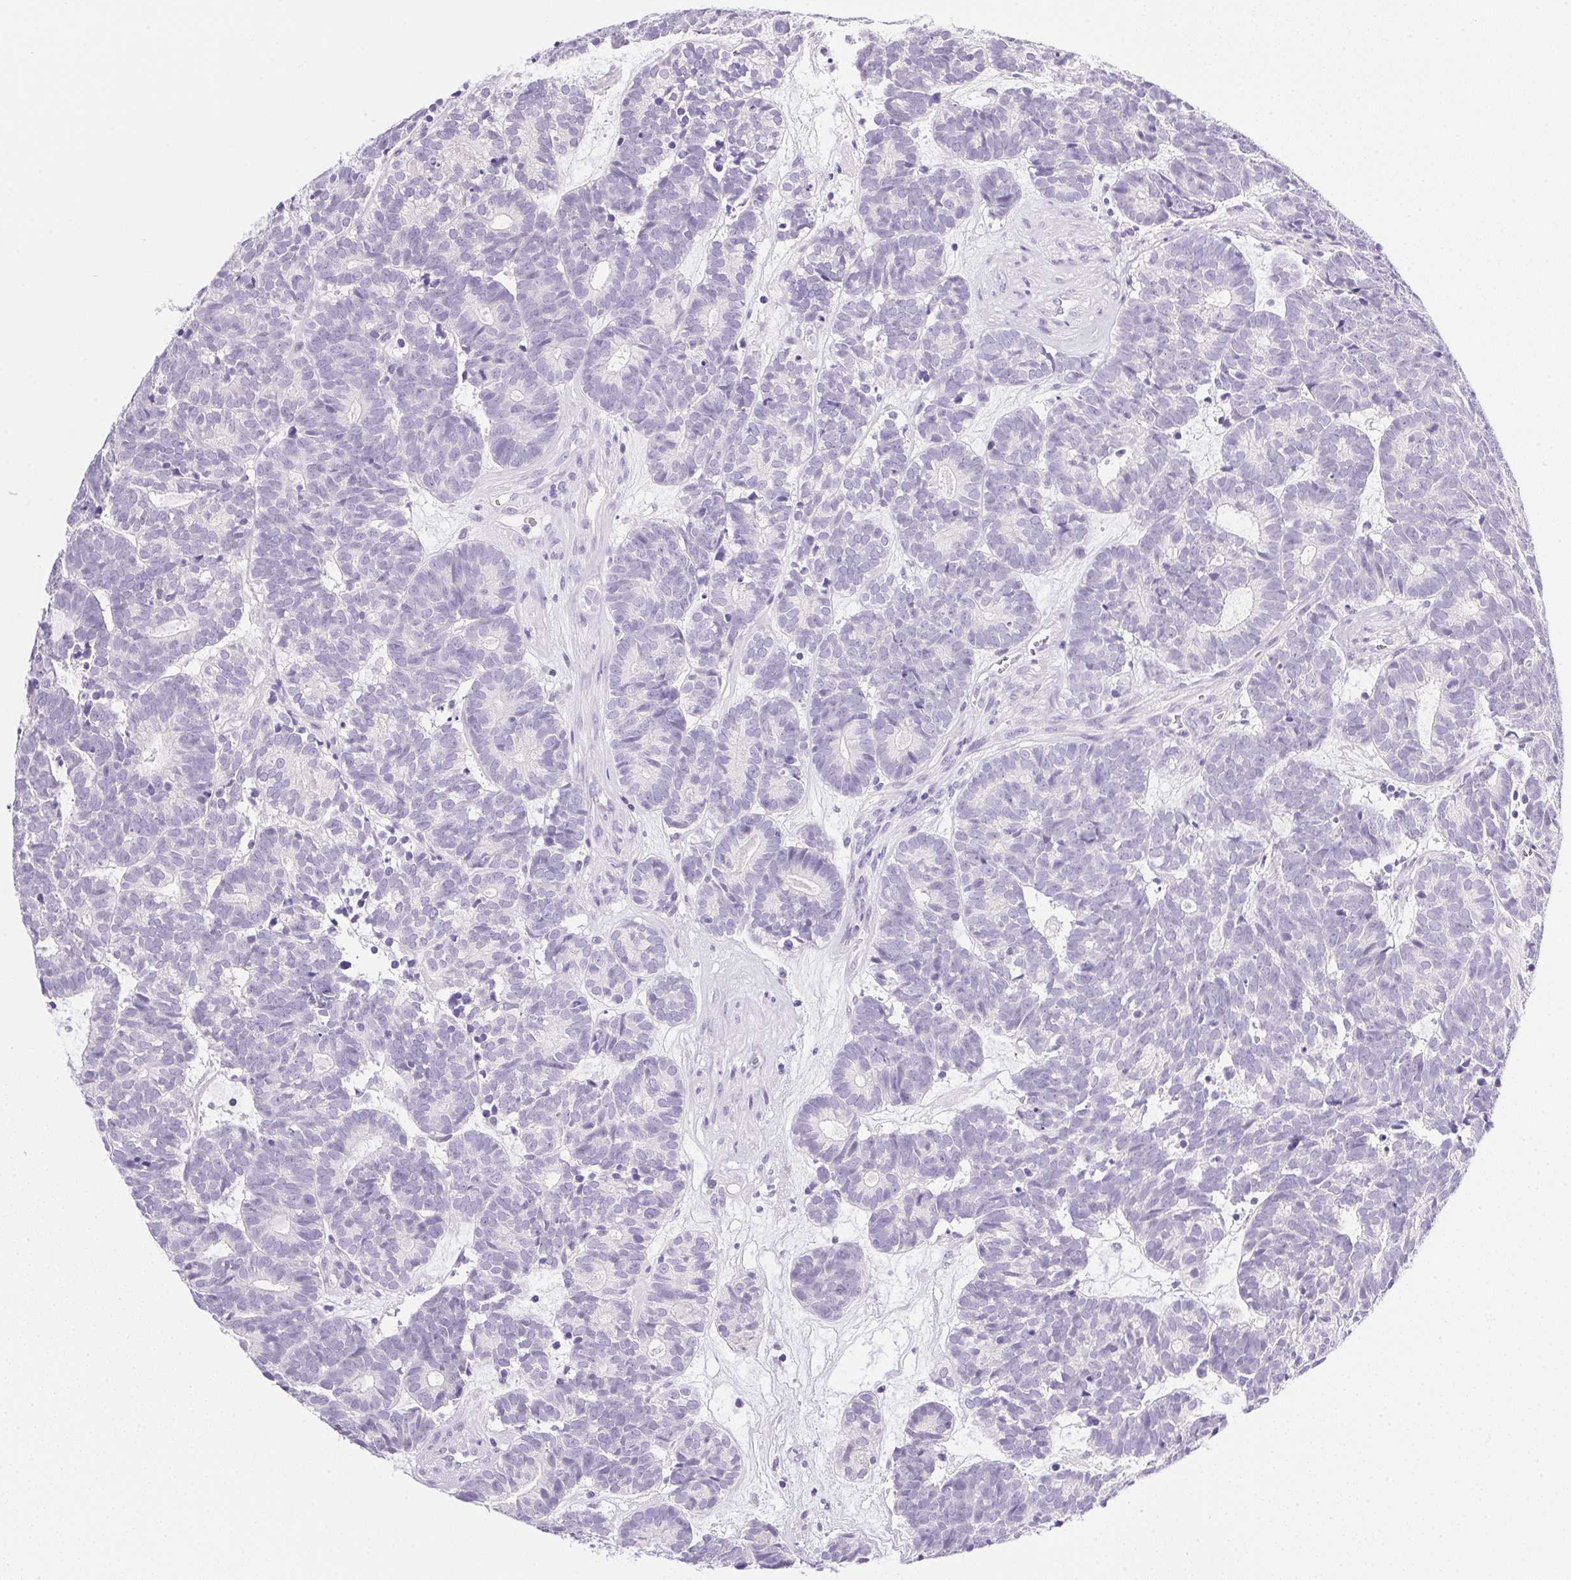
{"staining": {"intensity": "negative", "quantity": "none", "location": "none"}, "tissue": "head and neck cancer", "cell_type": "Tumor cells", "image_type": "cancer", "snomed": [{"axis": "morphology", "description": "Adenocarcinoma, NOS"}, {"axis": "topography", "description": "Head-Neck"}], "caption": "This is an immunohistochemistry (IHC) image of human head and neck adenocarcinoma. There is no expression in tumor cells.", "gene": "ATP6V0A4", "patient": {"sex": "female", "age": 81}}